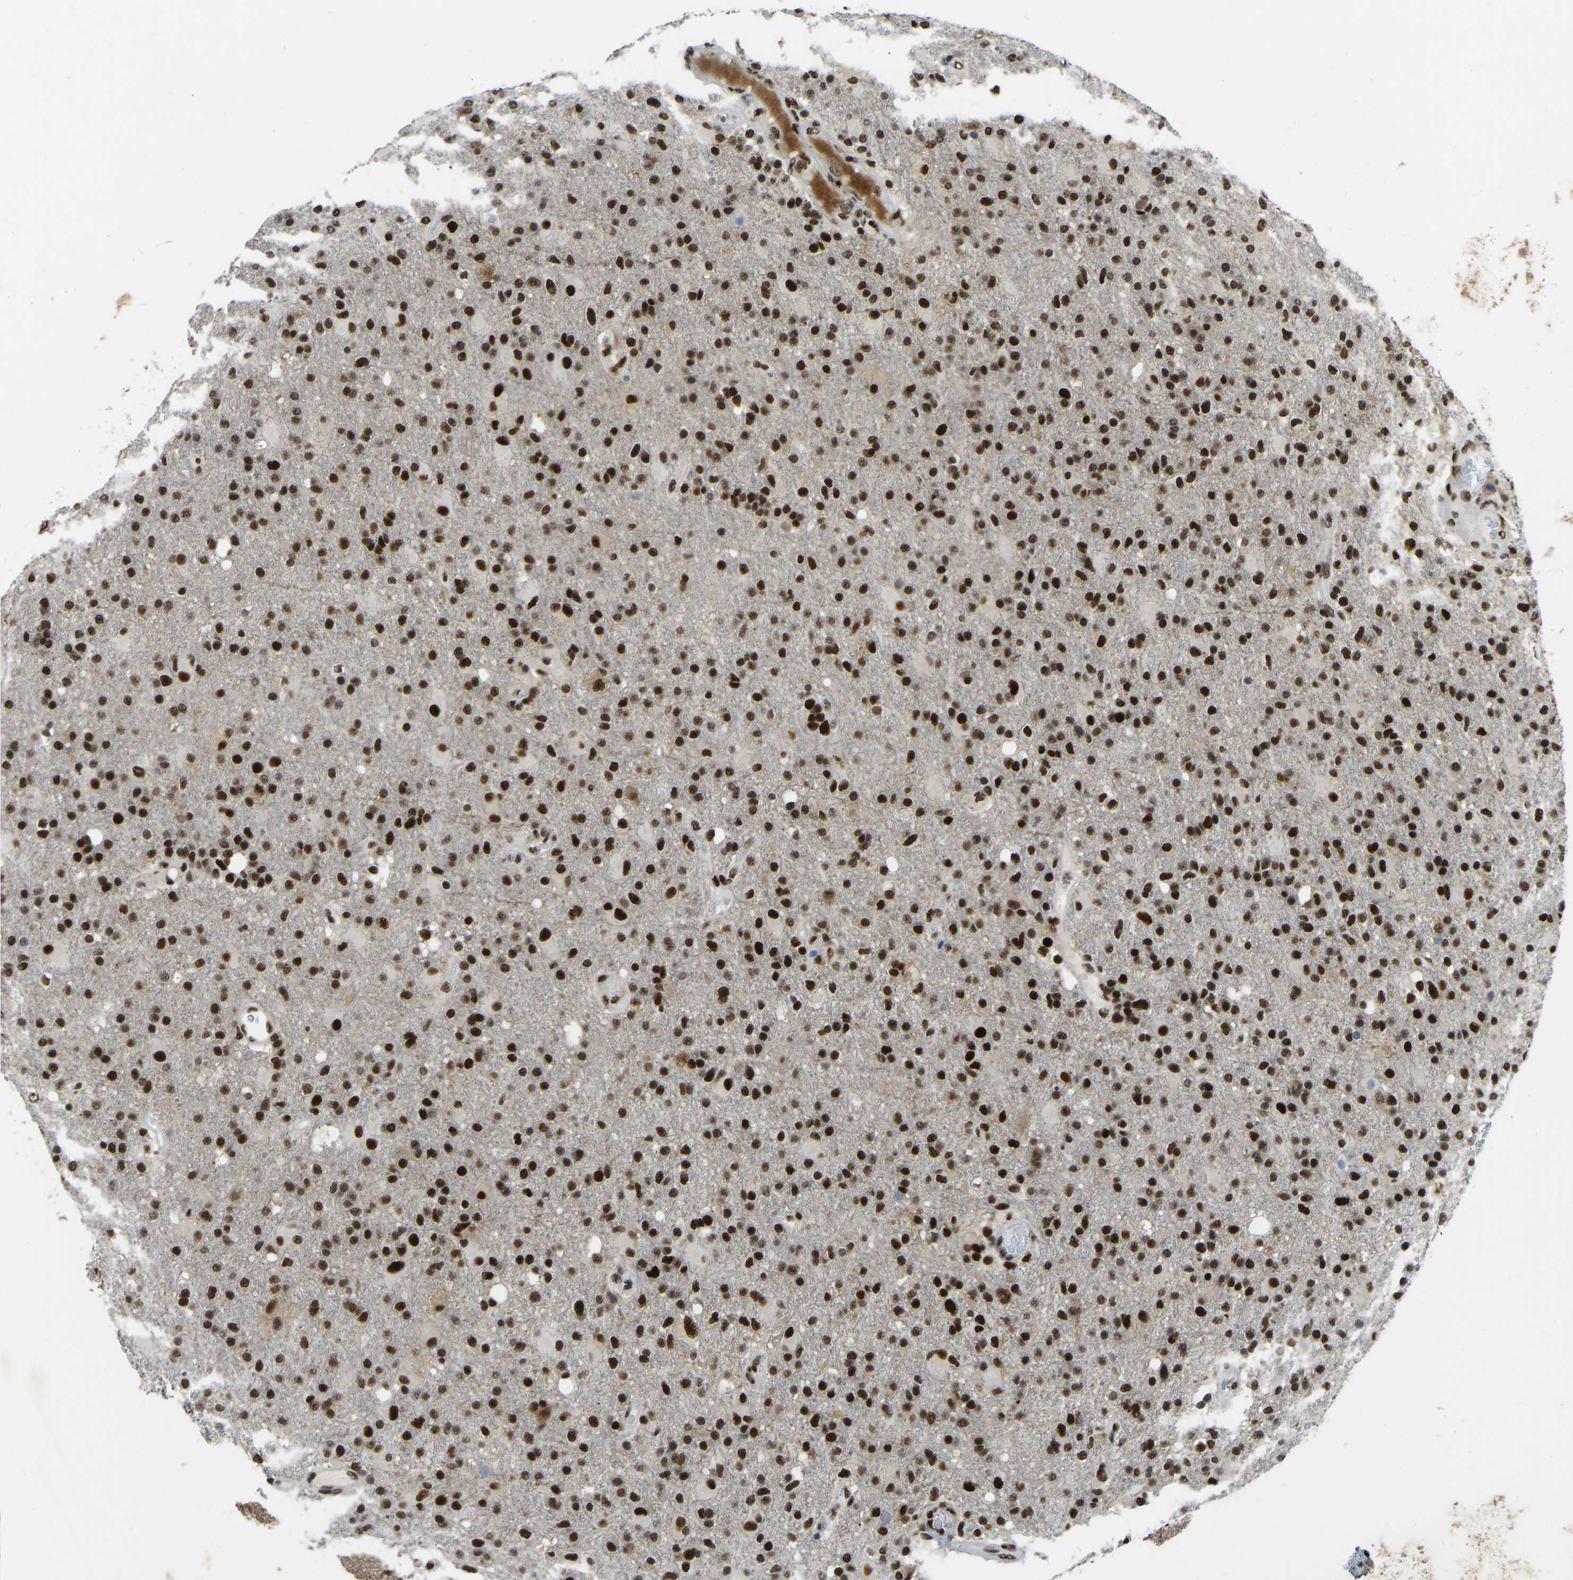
{"staining": {"intensity": "strong", "quantity": ">75%", "location": "nuclear"}, "tissue": "glioma", "cell_type": "Tumor cells", "image_type": "cancer", "snomed": [{"axis": "morphology", "description": "Glioma, malignant, High grade"}, {"axis": "topography", "description": "Brain"}], "caption": "Immunohistochemistry histopathology image of high-grade glioma (malignant) stained for a protein (brown), which demonstrates high levels of strong nuclear expression in approximately >75% of tumor cells.", "gene": "FOXK1", "patient": {"sex": "male", "age": 72}}